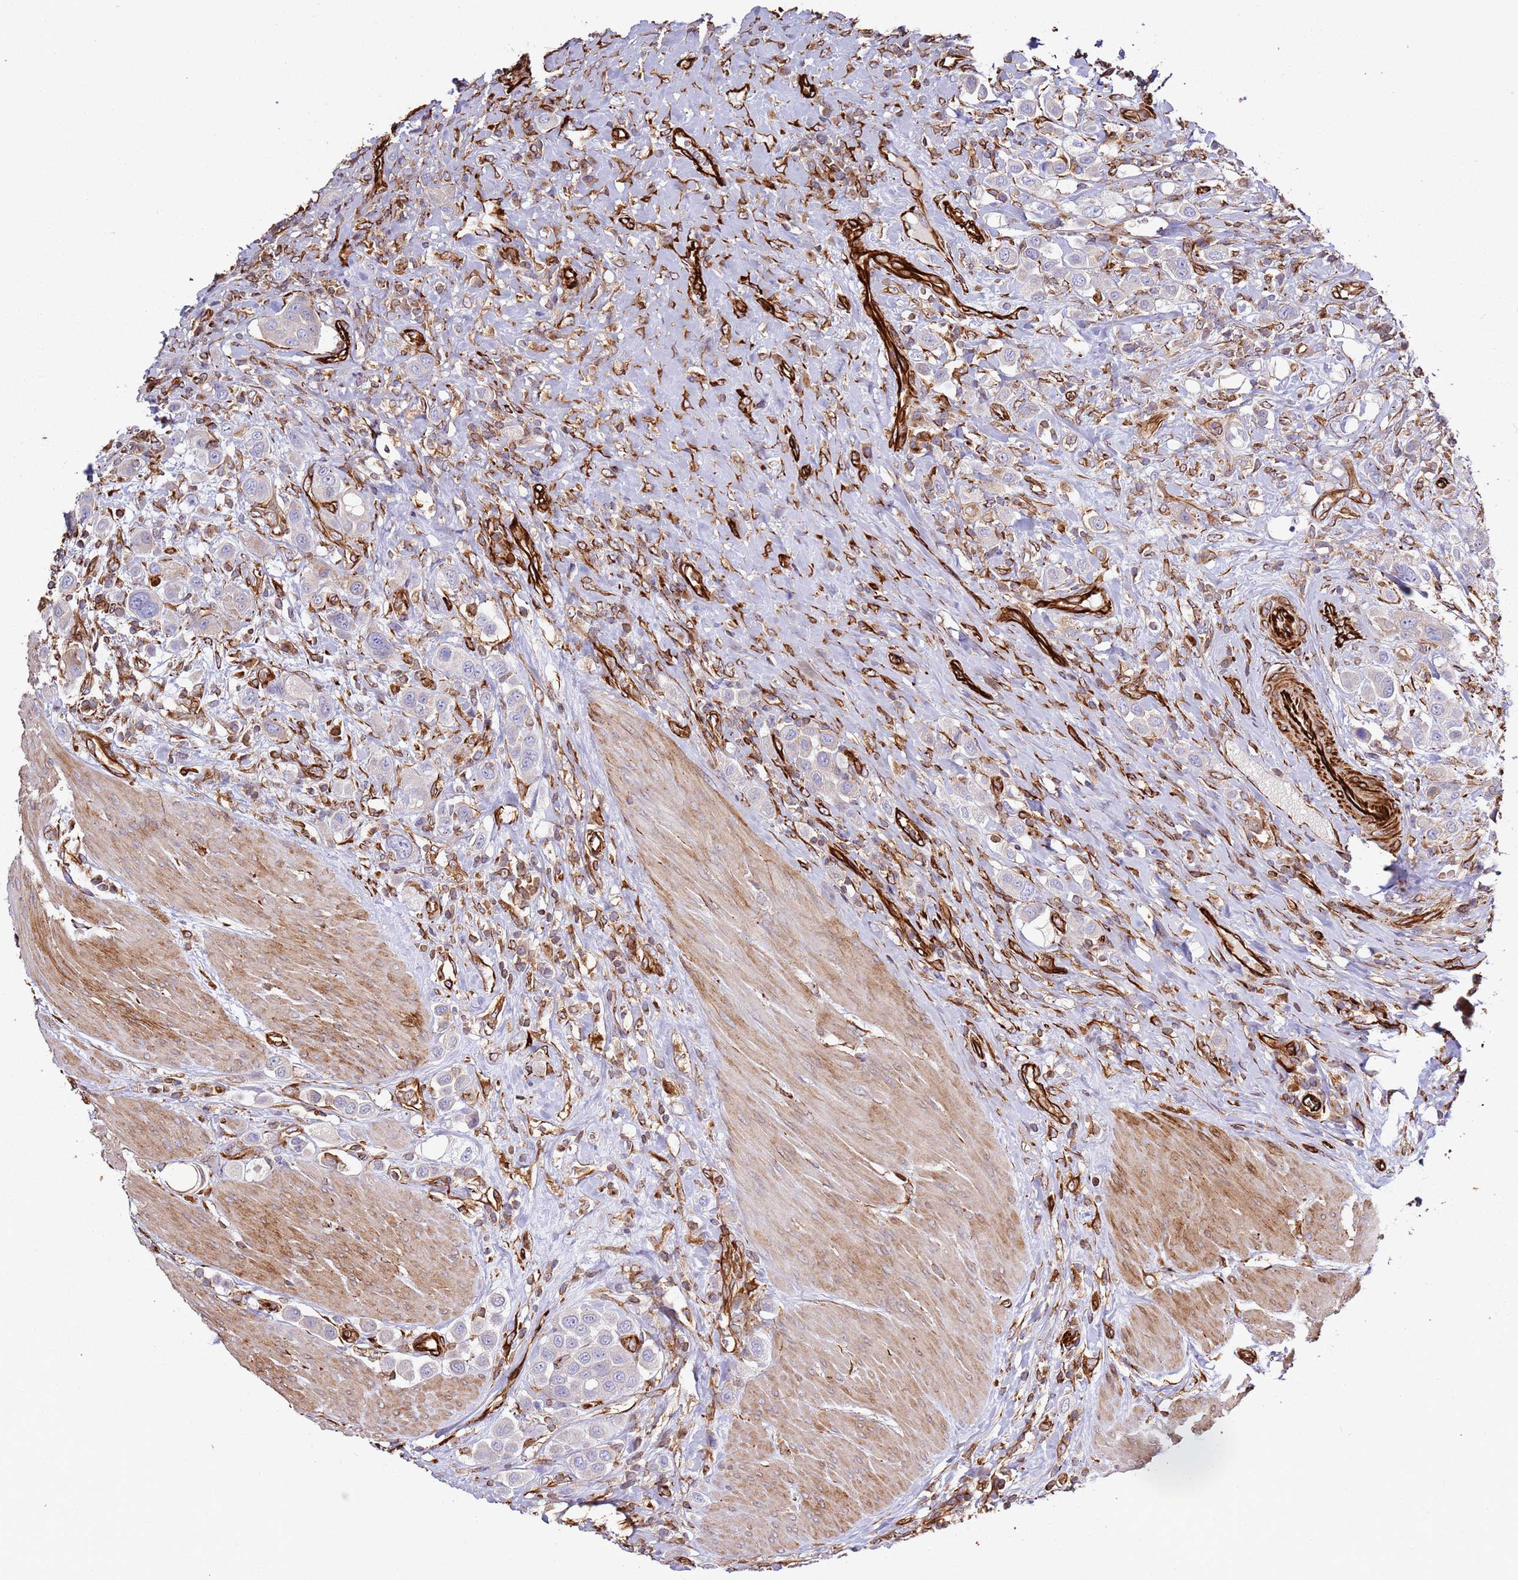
{"staining": {"intensity": "weak", "quantity": "<25%", "location": "cytoplasmic/membranous"}, "tissue": "urothelial cancer", "cell_type": "Tumor cells", "image_type": "cancer", "snomed": [{"axis": "morphology", "description": "Urothelial carcinoma, High grade"}, {"axis": "topography", "description": "Urinary bladder"}], "caption": "IHC image of human urothelial cancer stained for a protein (brown), which shows no expression in tumor cells.", "gene": "MRGPRE", "patient": {"sex": "male", "age": 50}}